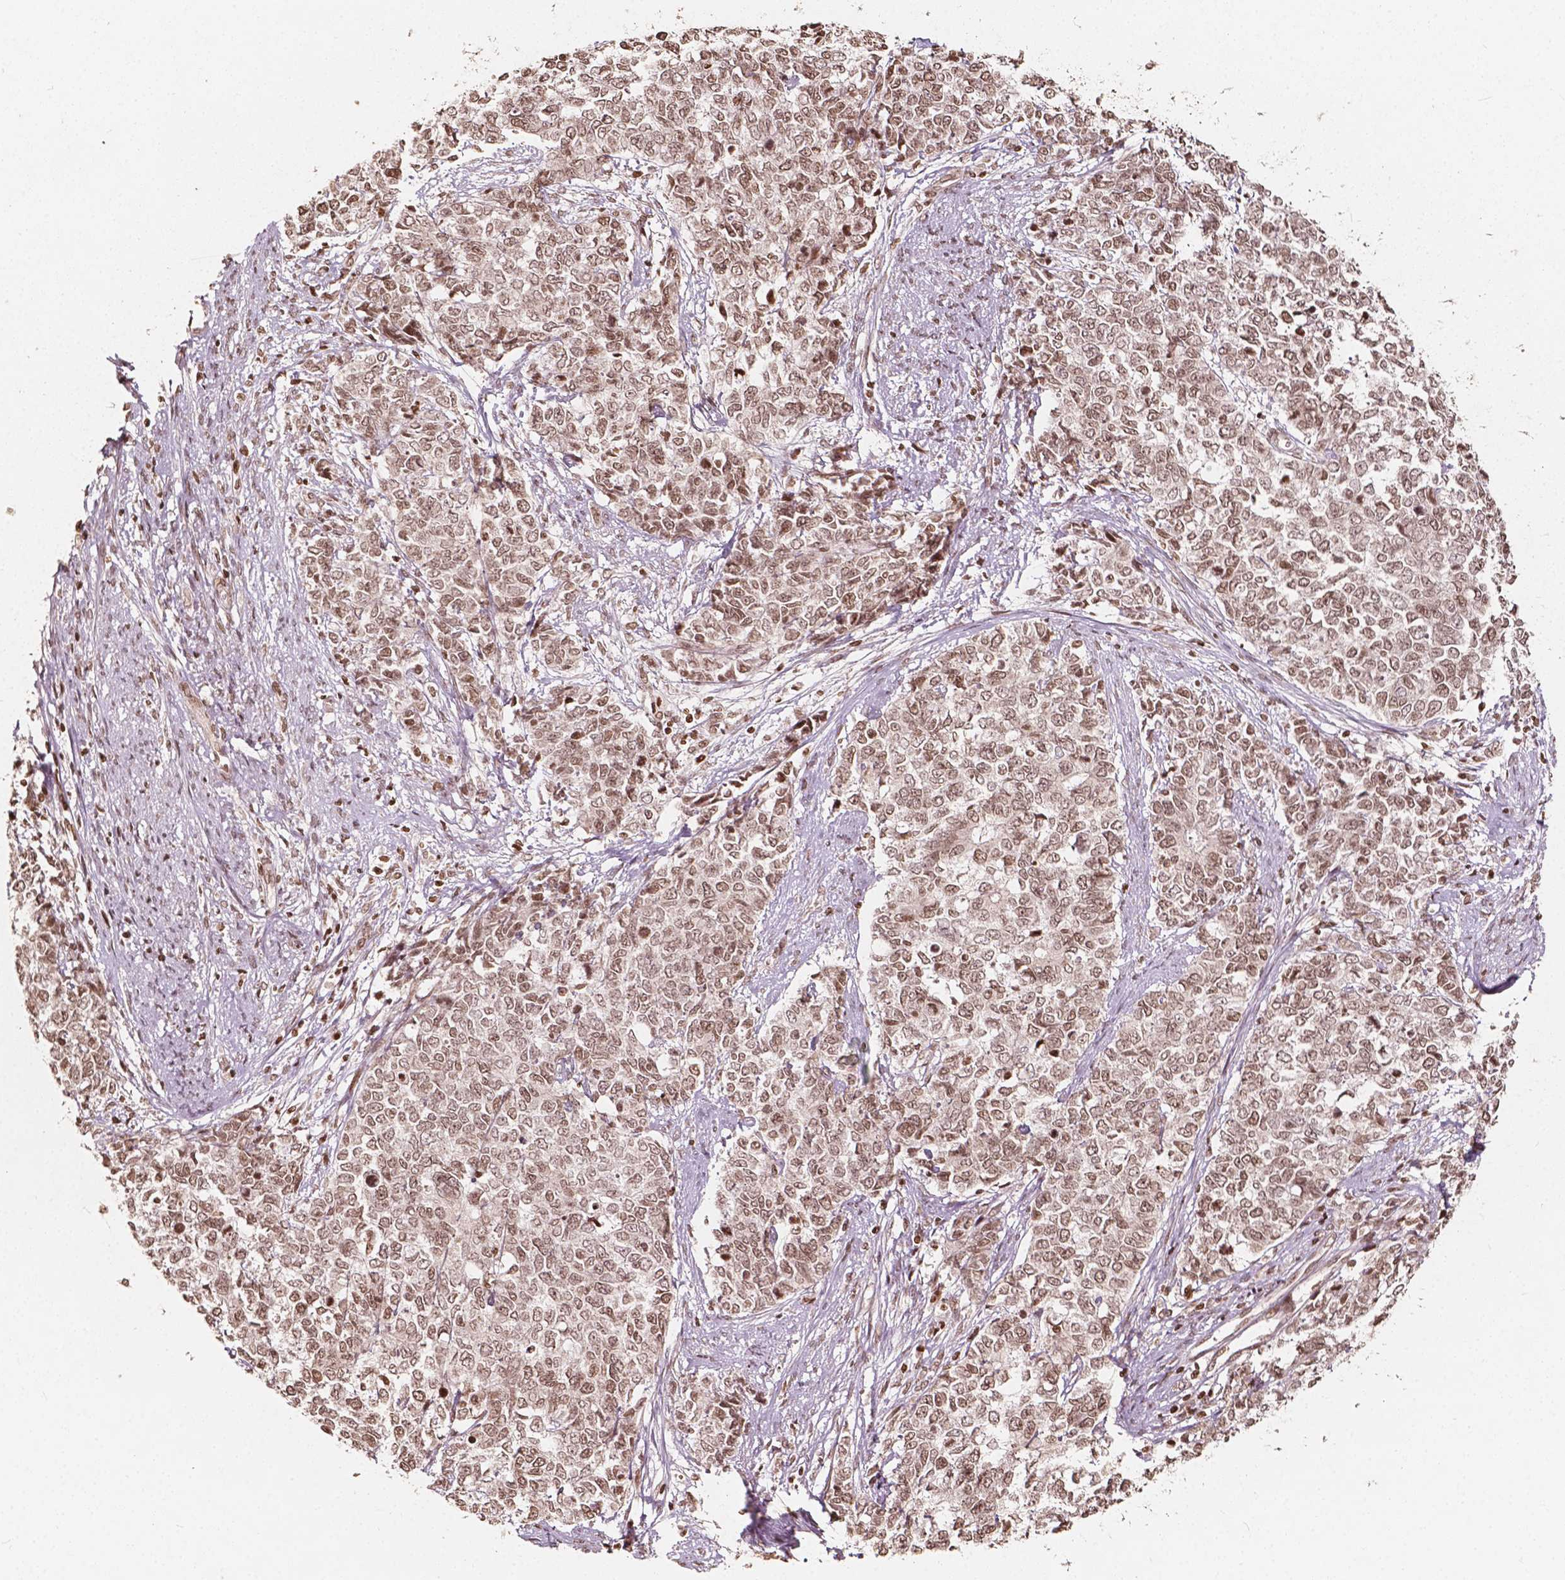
{"staining": {"intensity": "weak", "quantity": ">75%", "location": "nuclear"}, "tissue": "cervical cancer", "cell_type": "Tumor cells", "image_type": "cancer", "snomed": [{"axis": "morphology", "description": "Adenocarcinoma, NOS"}, {"axis": "topography", "description": "Cervix"}], "caption": "Protein staining of cervical adenocarcinoma tissue demonstrates weak nuclear positivity in approximately >75% of tumor cells.", "gene": "H3C14", "patient": {"sex": "female", "age": 63}}